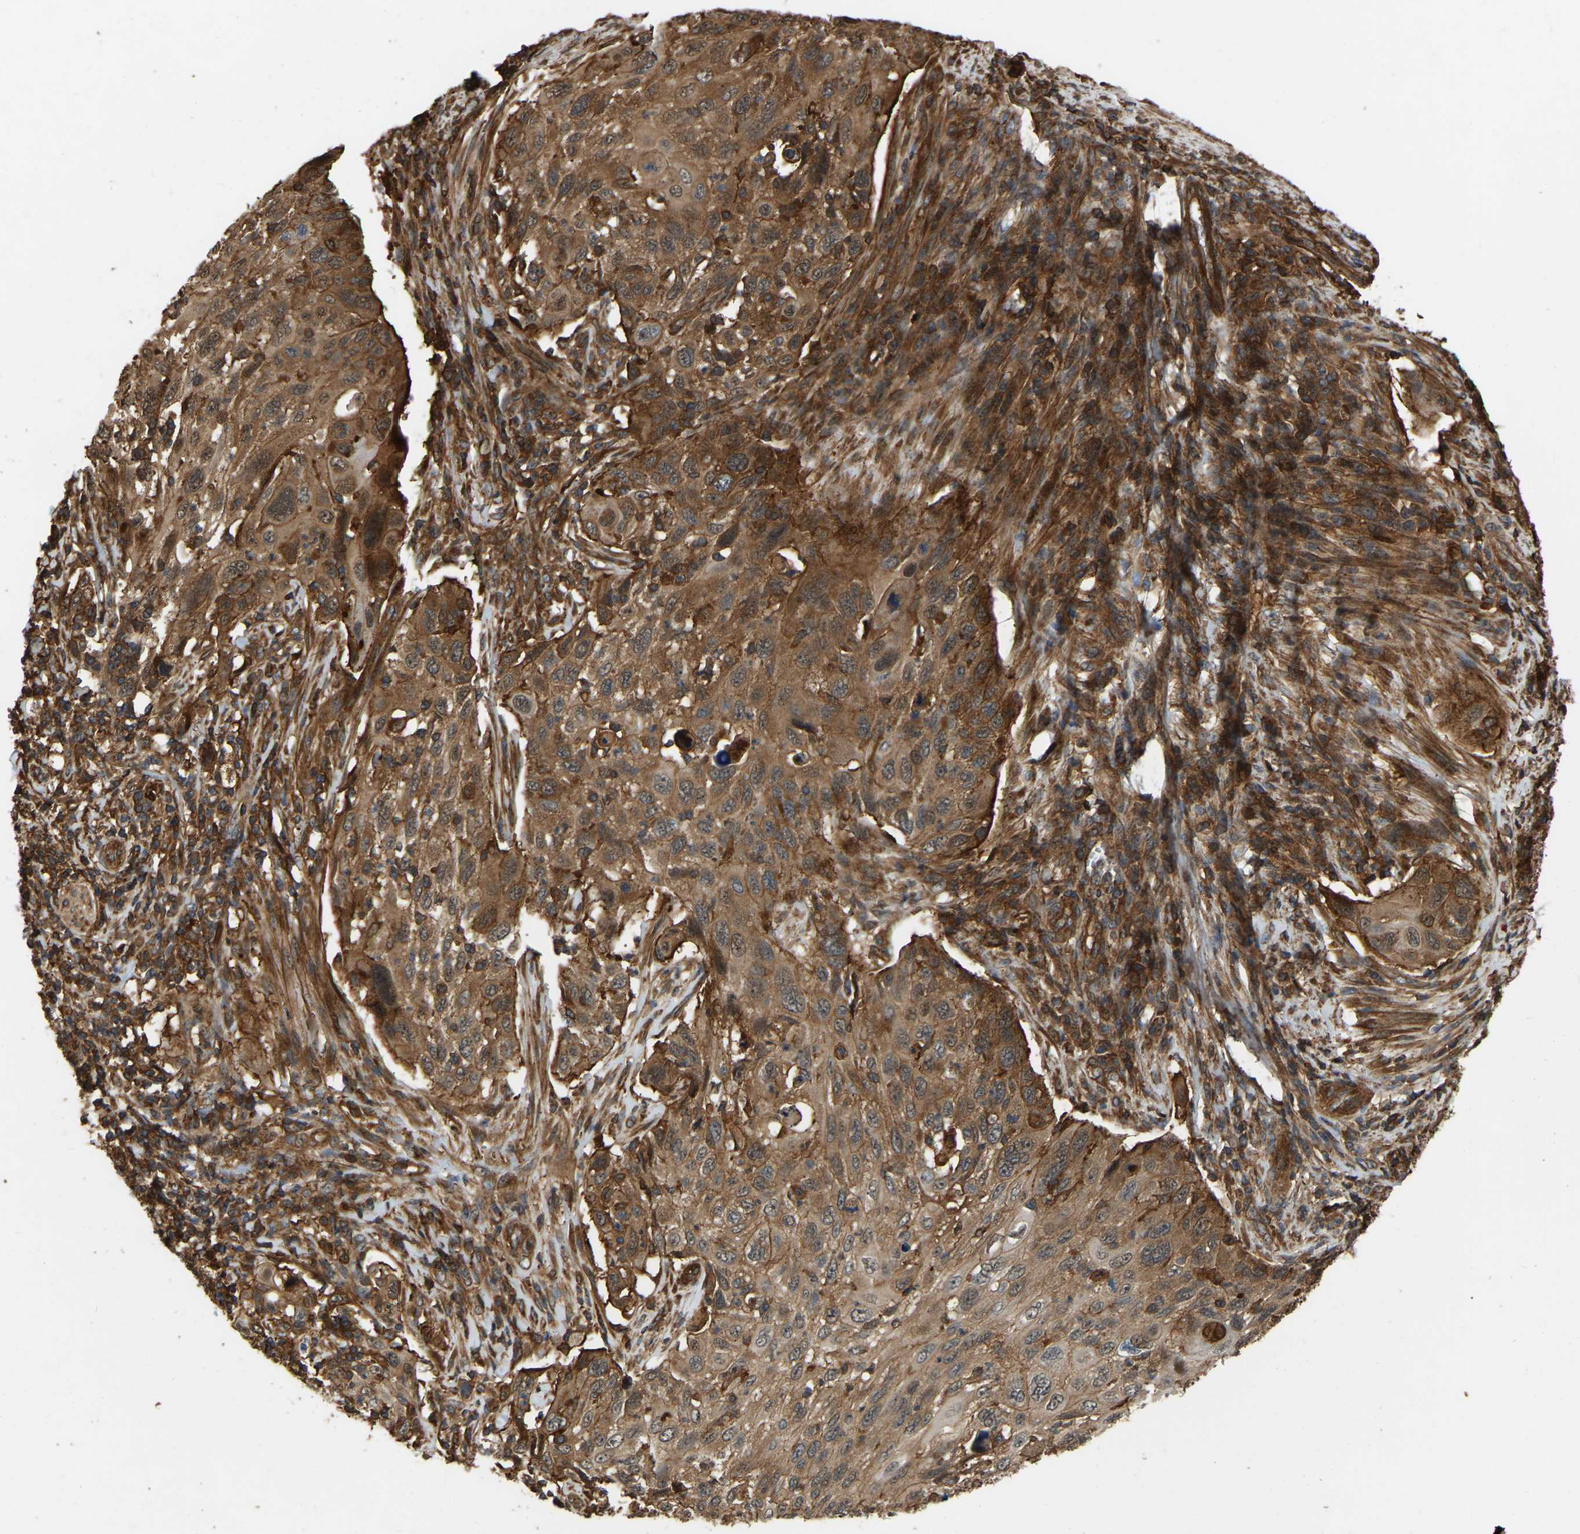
{"staining": {"intensity": "moderate", "quantity": ">75%", "location": "cytoplasmic/membranous"}, "tissue": "cervical cancer", "cell_type": "Tumor cells", "image_type": "cancer", "snomed": [{"axis": "morphology", "description": "Squamous cell carcinoma, NOS"}, {"axis": "topography", "description": "Cervix"}], "caption": "Squamous cell carcinoma (cervical) was stained to show a protein in brown. There is medium levels of moderate cytoplasmic/membranous expression in about >75% of tumor cells. Nuclei are stained in blue.", "gene": "SAMD9L", "patient": {"sex": "female", "age": 70}}